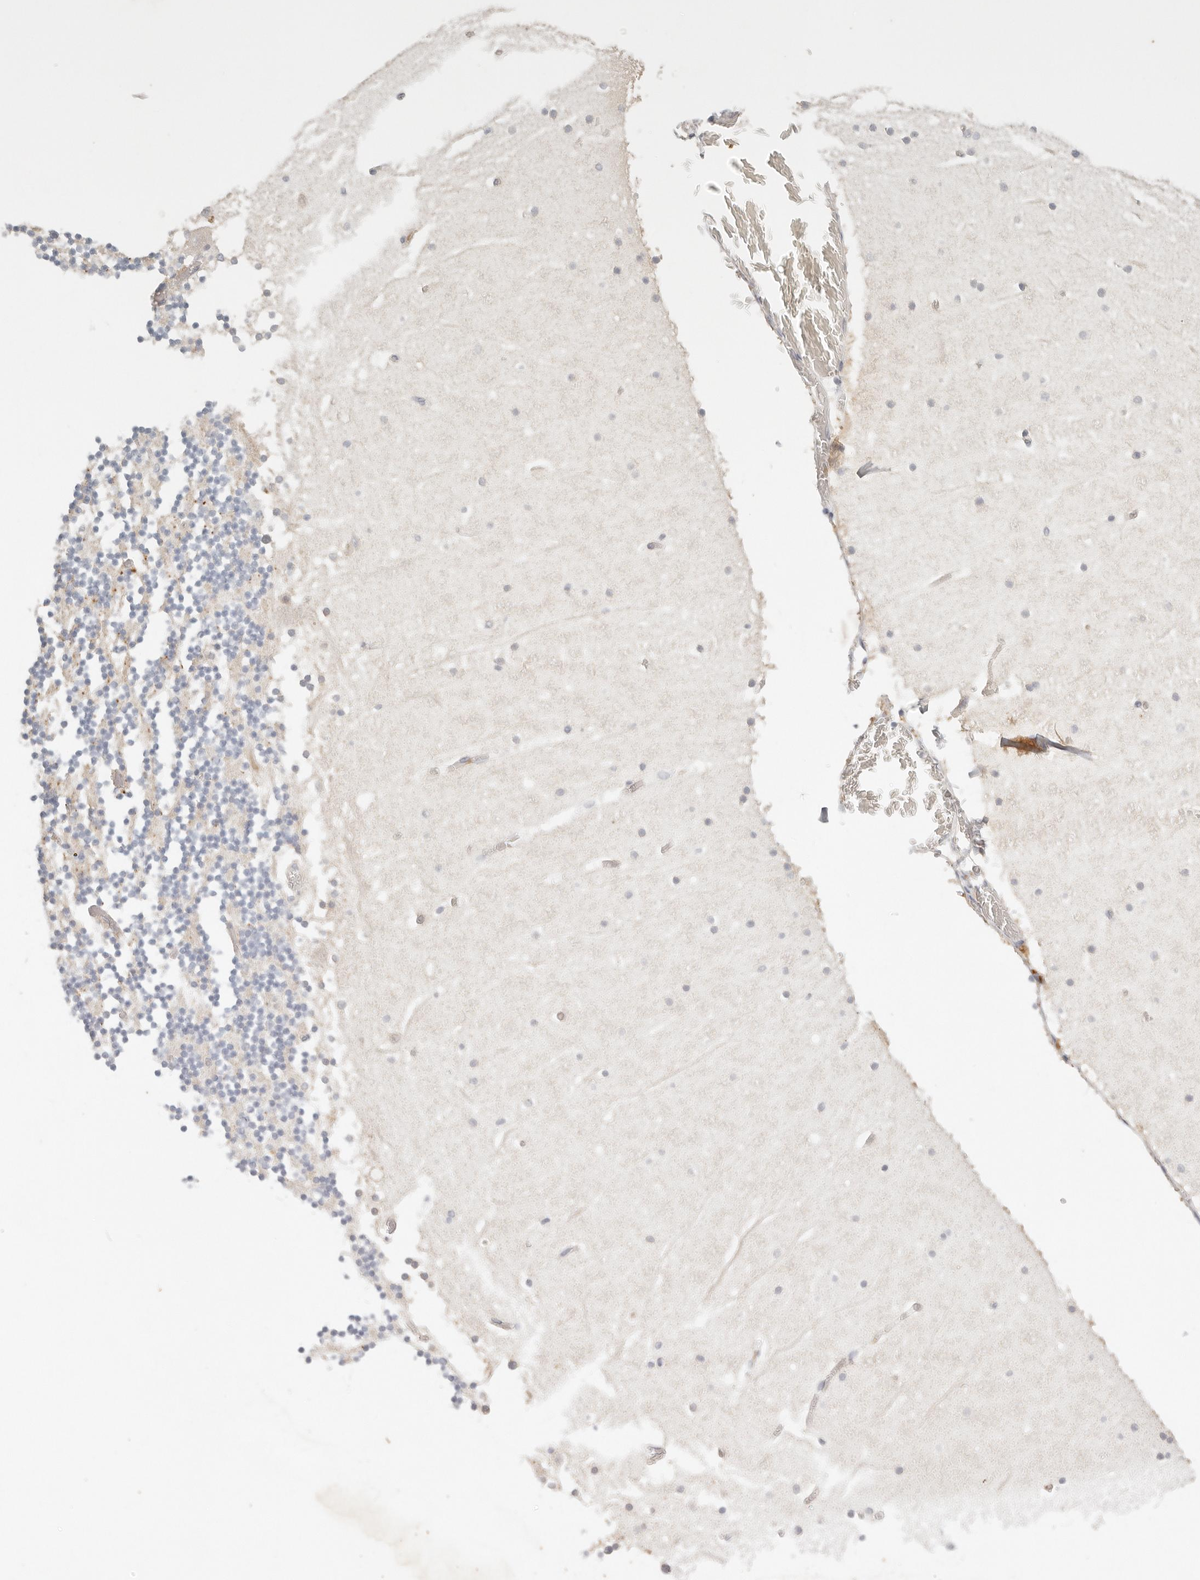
{"staining": {"intensity": "negative", "quantity": "none", "location": "none"}, "tissue": "cerebellum", "cell_type": "Cells in granular layer", "image_type": "normal", "snomed": [{"axis": "morphology", "description": "Normal tissue, NOS"}, {"axis": "topography", "description": "Cerebellum"}], "caption": "A high-resolution histopathology image shows IHC staining of benign cerebellum, which displays no significant expression in cells in granular layer. The staining is performed using DAB brown chromogen with nuclei counter-stained in using hematoxylin.", "gene": "SPHK1", "patient": {"sex": "female", "age": 28}}